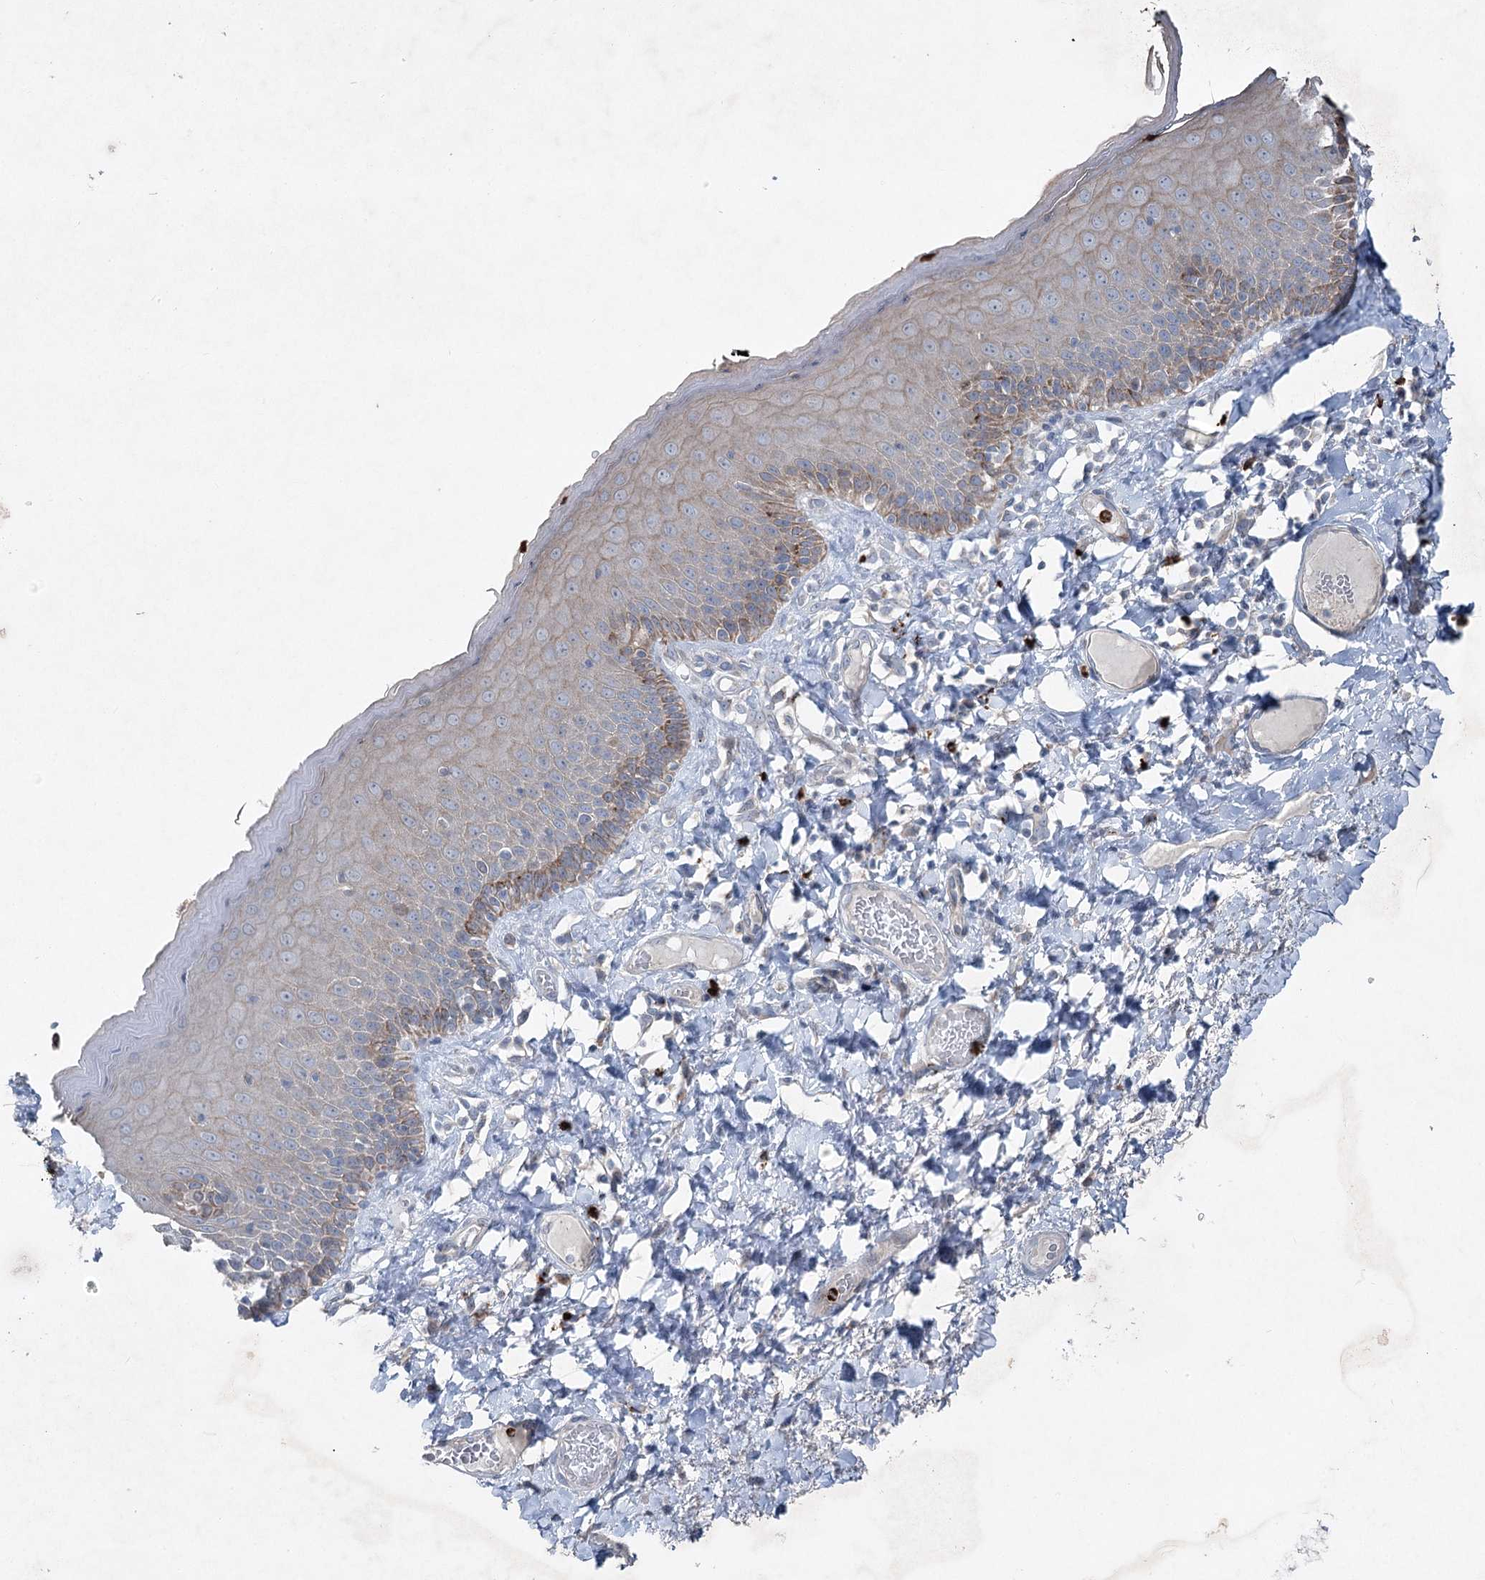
{"staining": {"intensity": "moderate", "quantity": "<25%", "location": "cytoplasmic/membranous"}, "tissue": "skin", "cell_type": "Epidermal cells", "image_type": "normal", "snomed": [{"axis": "morphology", "description": "Normal tissue, NOS"}, {"axis": "topography", "description": "Anal"}], "caption": "Human skin stained with a brown dye exhibits moderate cytoplasmic/membranous positive positivity in approximately <25% of epidermal cells.", "gene": "ENSG00000285330", "patient": {"sex": "male", "age": 69}}